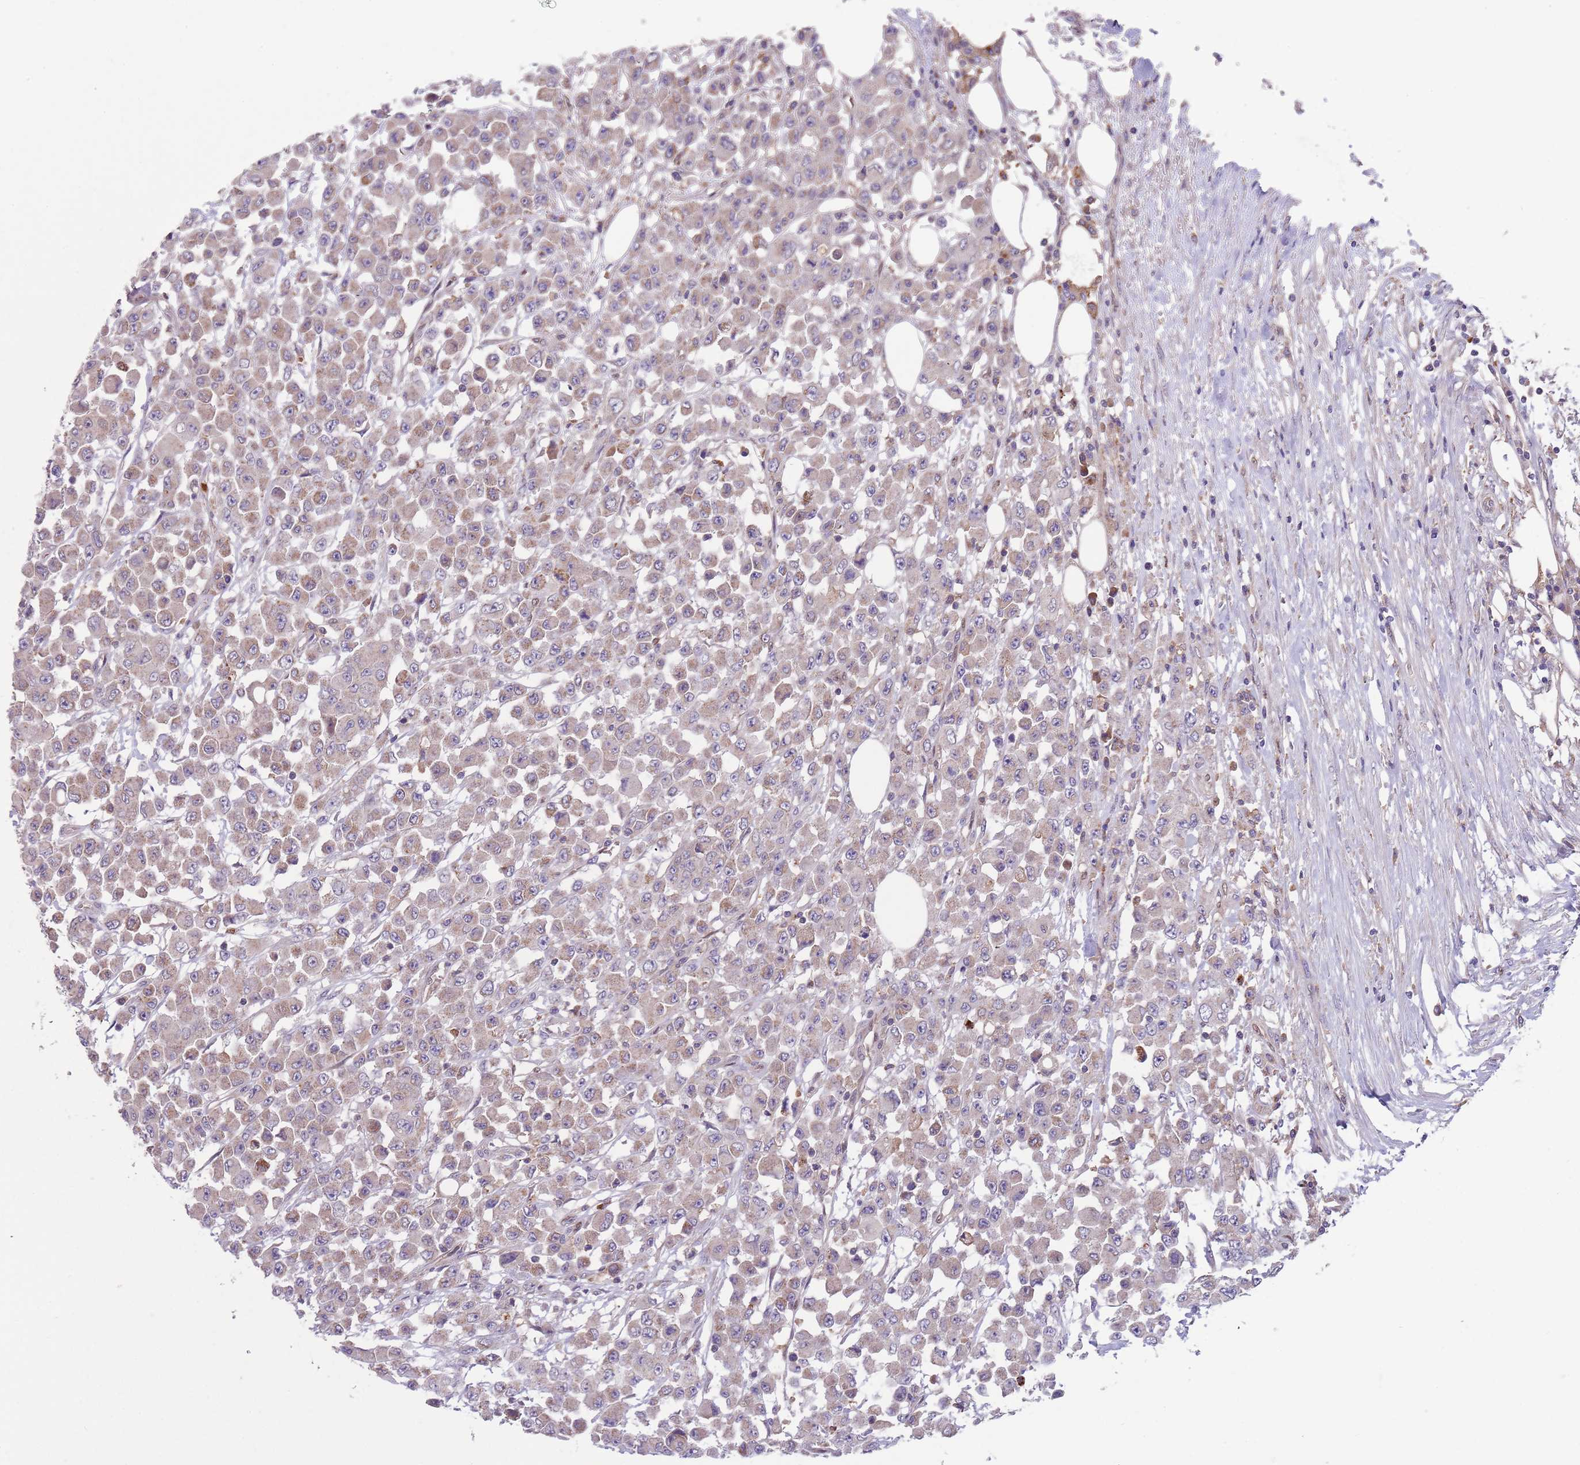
{"staining": {"intensity": "moderate", "quantity": "25%-75%", "location": "cytoplasmic/membranous"}, "tissue": "colorectal cancer", "cell_type": "Tumor cells", "image_type": "cancer", "snomed": [{"axis": "morphology", "description": "Adenocarcinoma, NOS"}, {"axis": "topography", "description": "Colon"}], "caption": "Immunohistochemical staining of adenocarcinoma (colorectal) shows moderate cytoplasmic/membranous protein staining in about 25%-75% of tumor cells. Nuclei are stained in blue.", "gene": "DDT", "patient": {"sex": "male", "age": 51}}